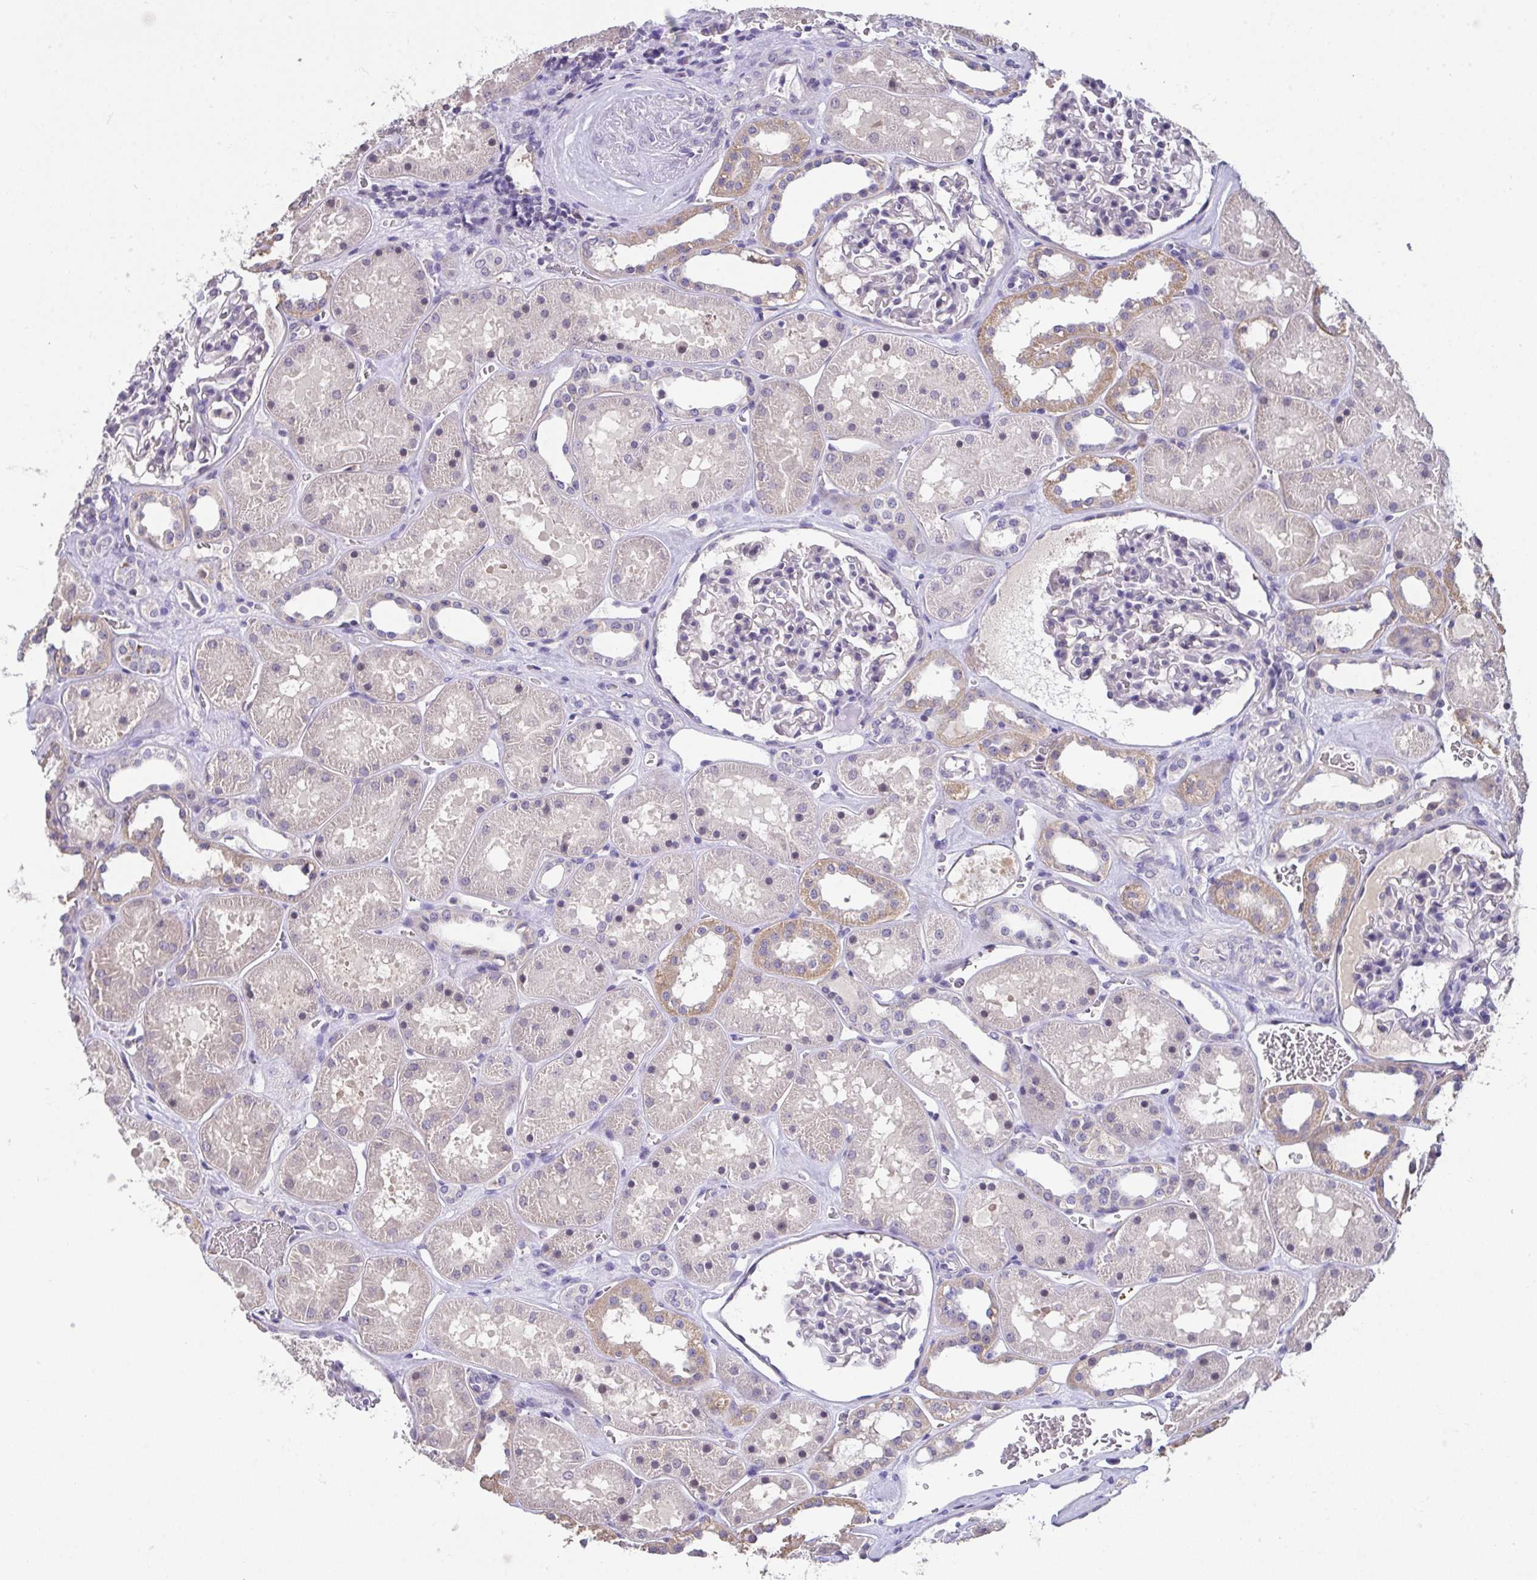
{"staining": {"intensity": "negative", "quantity": "none", "location": "none"}, "tissue": "kidney", "cell_type": "Cells in glomeruli", "image_type": "normal", "snomed": [{"axis": "morphology", "description": "Normal tissue, NOS"}, {"axis": "topography", "description": "Kidney"}], "caption": "Immunohistochemistry (IHC) of benign kidney exhibits no positivity in cells in glomeruli.", "gene": "GLTPD2", "patient": {"sex": "female", "age": 41}}